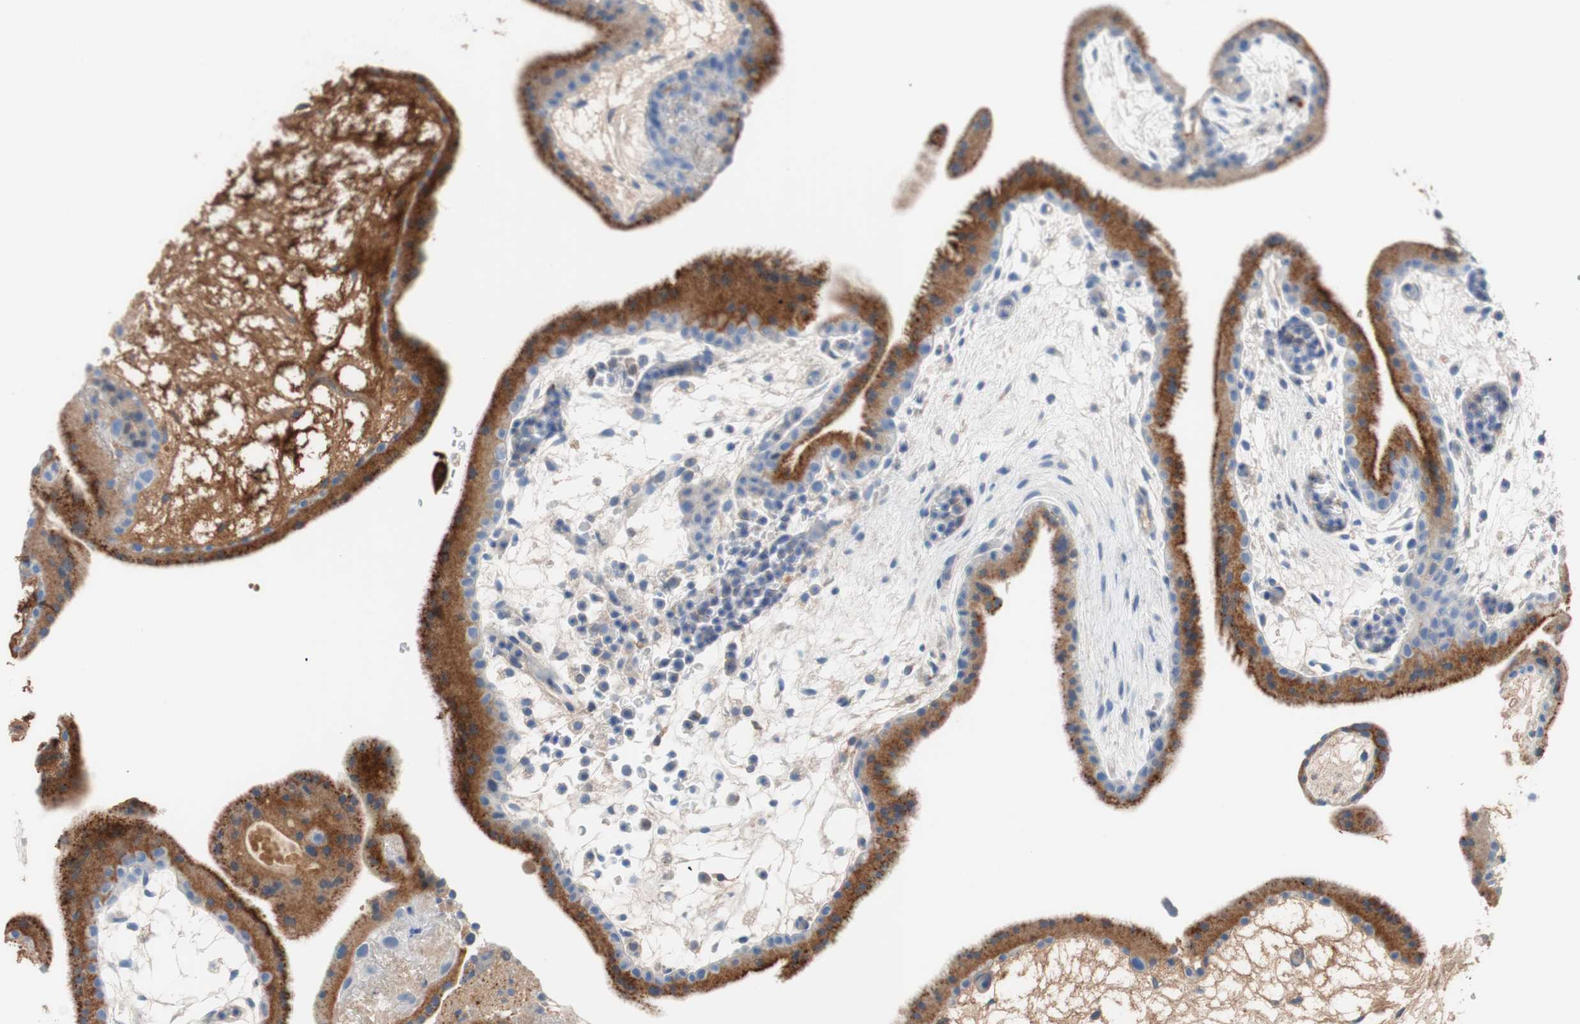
{"staining": {"intensity": "moderate", "quantity": "25%-75%", "location": "cytoplasmic/membranous"}, "tissue": "placenta", "cell_type": "Decidual cells", "image_type": "normal", "snomed": [{"axis": "morphology", "description": "Normal tissue, NOS"}, {"axis": "topography", "description": "Placenta"}], "caption": "This photomicrograph exhibits benign placenta stained with immunohistochemistry to label a protein in brown. The cytoplasmic/membranous of decidual cells show moderate positivity for the protein. Nuclei are counter-stained blue.", "gene": "RBP4", "patient": {"sex": "female", "age": 19}}